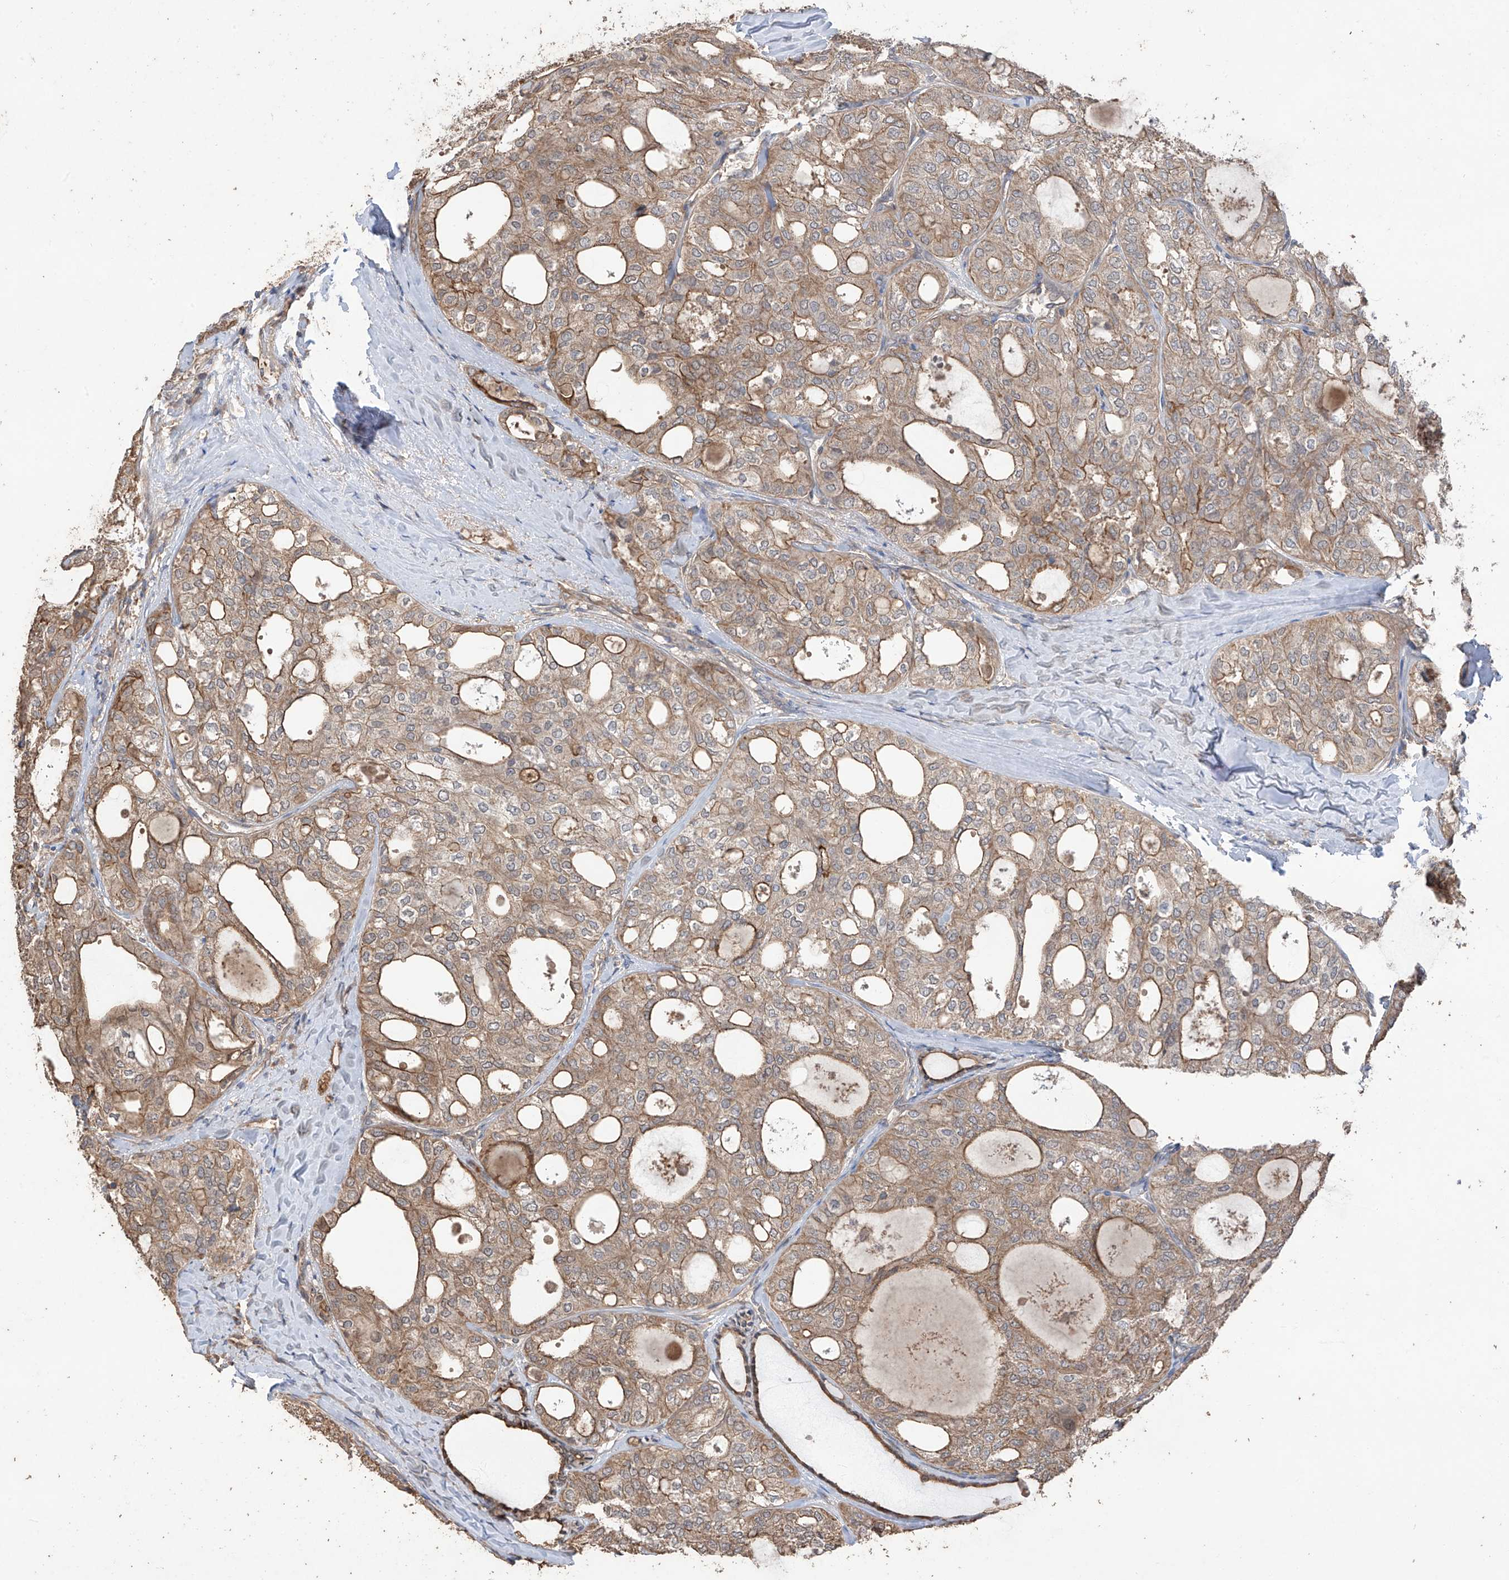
{"staining": {"intensity": "moderate", "quantity": ">75%", "location": "cytoplasmic/membranous"}, "tissue": "thyroid cancer", "cell_type": "Tumor cells", "image_type": "cancer", "snomed": [{"axis": "morphology", "description": "Follicular adenoma carcinoma, NOS"}, {"axis": "topography", "description": "Thyroid gland"}], "caption": "Immunohistochemical staining of thyroid cancer displays moderate cytoplasmic/membranous protein staining in about >75% of tumor cells.", "gene": "AGBL5", "patient": {"sex": "male", "age": 75}}